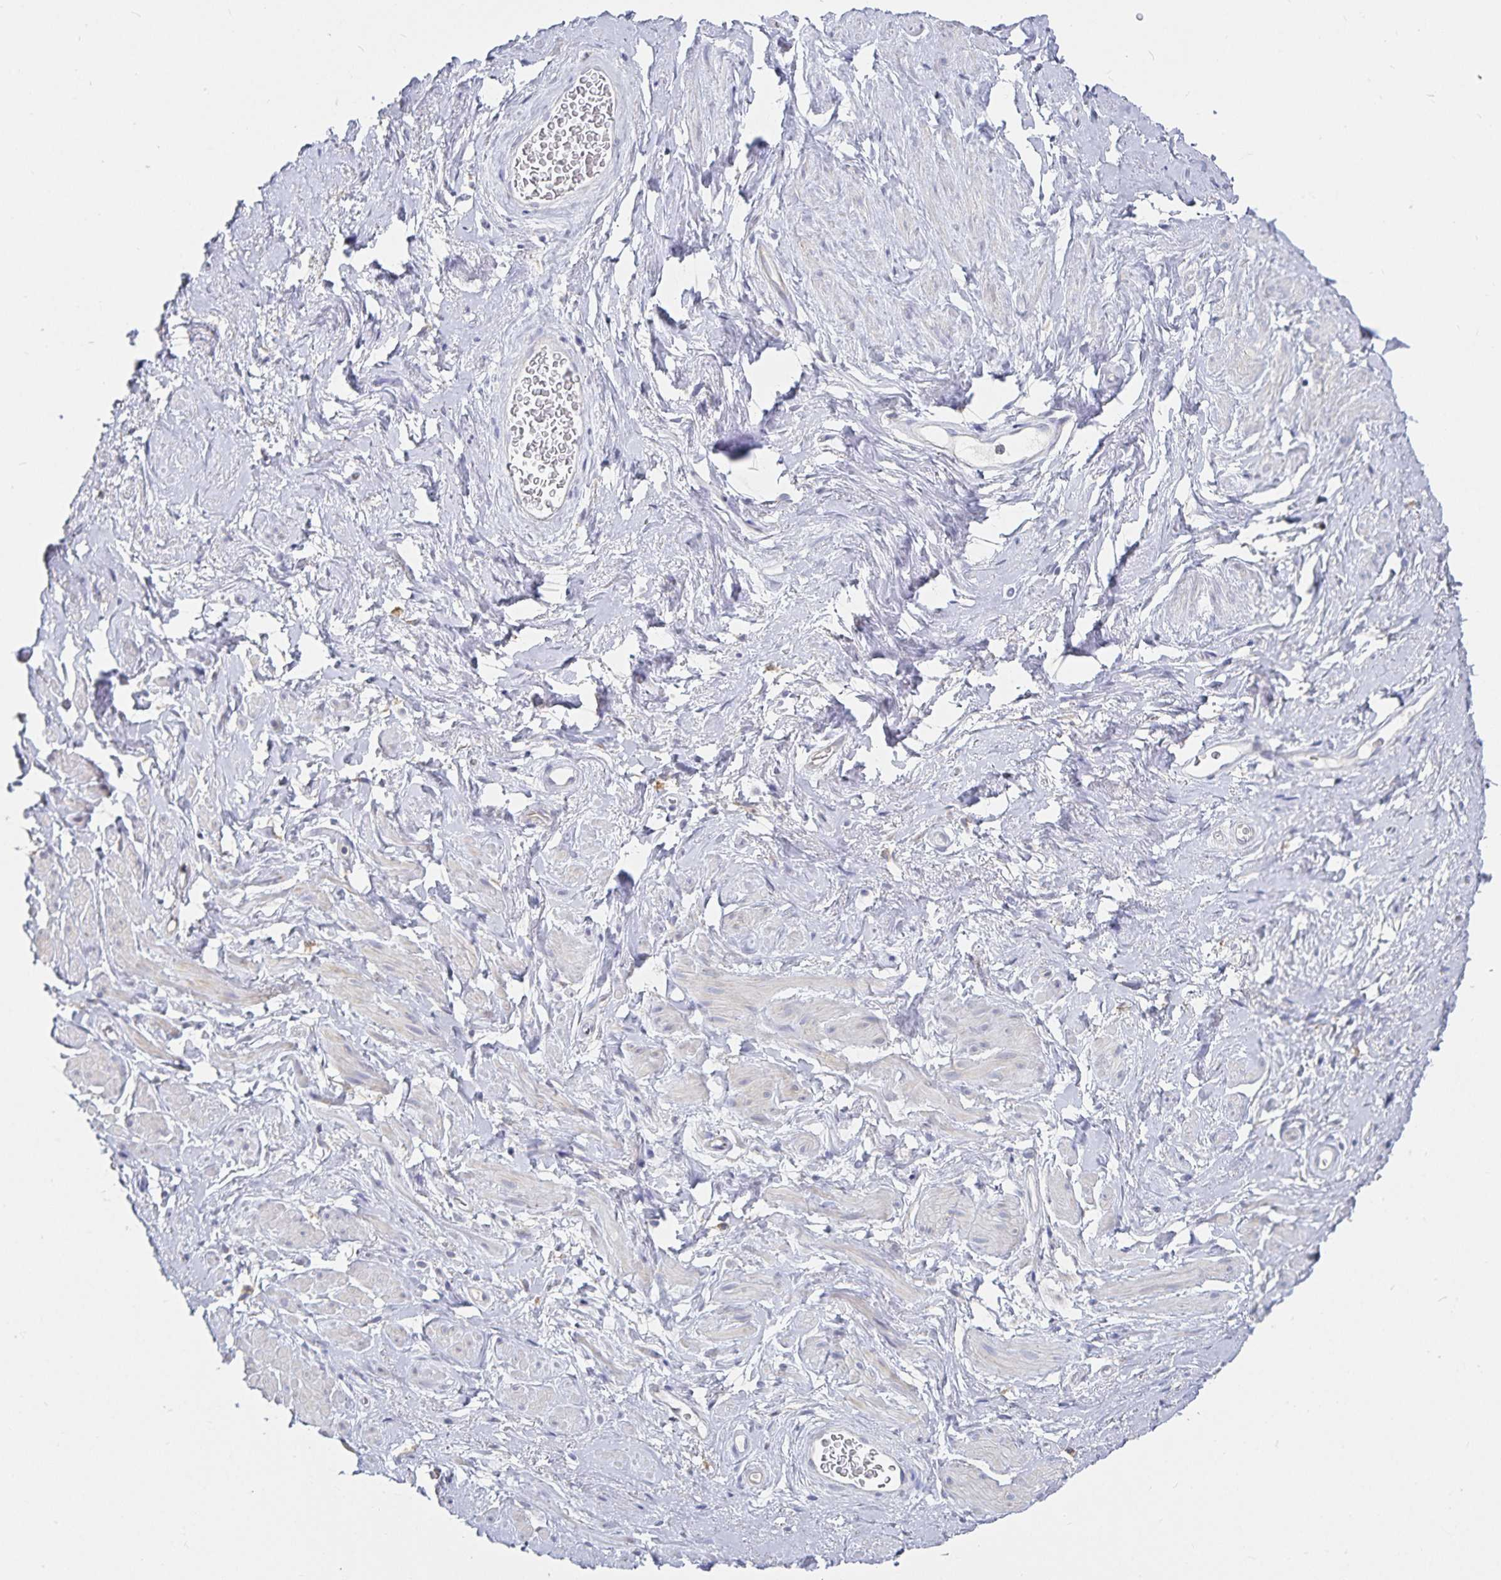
{"staining": {"intensity": "negative", "quantity": "none", "location": "none"}, "tissue": "adipose tissue", "cell_type": "Adipocytes", "image_type": "normal", "snomed": [{"axis": "morphology", "description": "Normal tissue, NOS"}, {"axis": "topography", "description": "Vagina"}, {"axis": "topography", "description": "Peripheral nerve tissue"}], "caption": "The micrograph shows no significant positivity in adipocytes of adipose tissue. (Brightfield microscopy of DAB immunohistochemistry at high magnification).", "gene": "SFTPA1", "patient": {"sex": "female", "age": 71}}